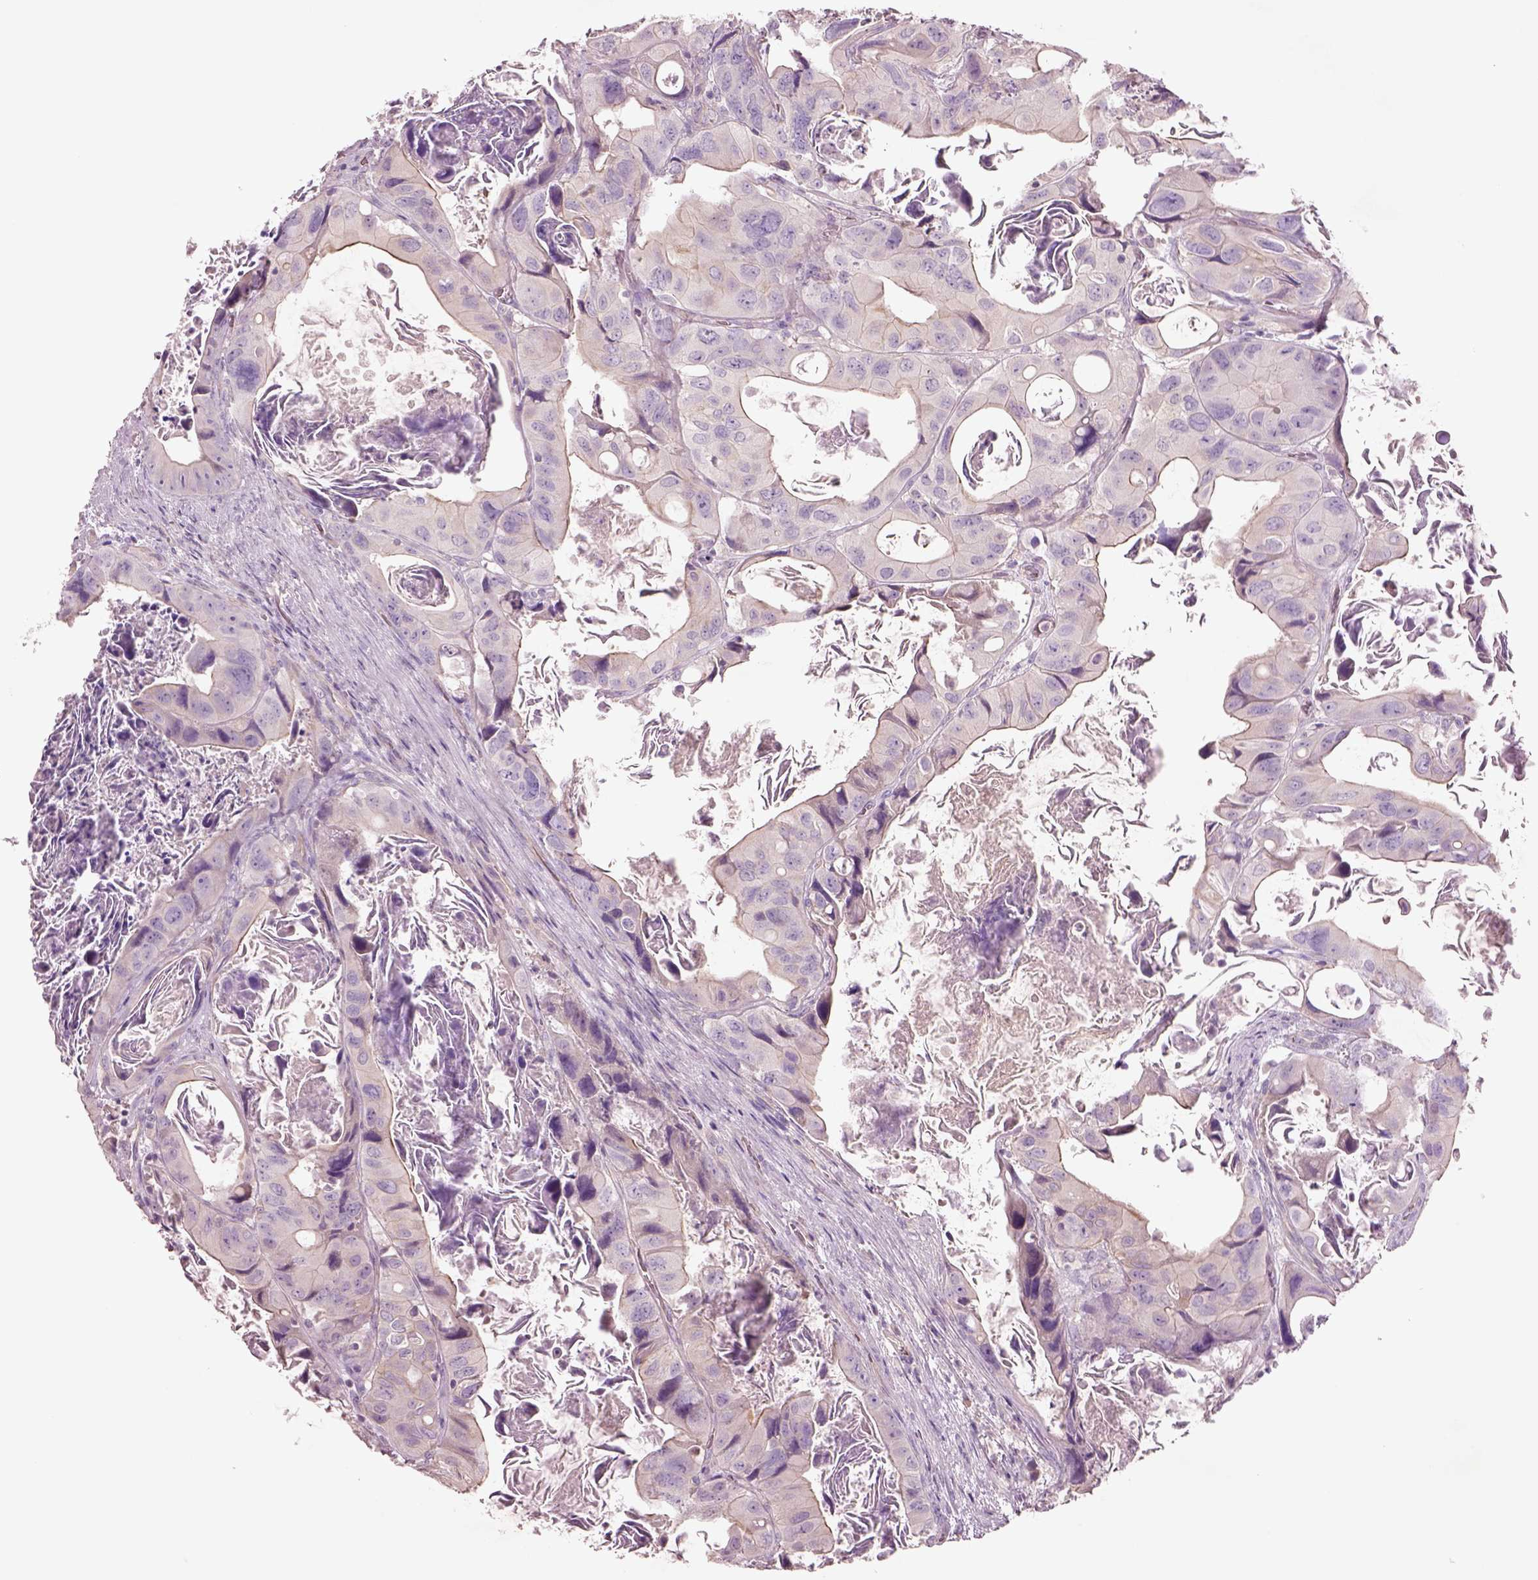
{"staining": {"intensity": "negative", "quantity": "none", "location": "none"}, "tissue": "colorectal cancer", "cell_type": "Tumor cells", "image_type": "cancer", "snomed": [{"axis": "morphology", "description": "Adenocarcinoma, NOS"}, {"axis": "topography", "description": "Rectum"}], "caption": "Immunohistochemistry histopathology image of neoplastic tissue: human colorectal cancer stained with DAB displays no significant protein expression in tumor cells. The staining was performed using DAB (3,3'-diaminobenzidine) to visualize the protein expression in brown, while the nuclei were stained in blue with hematoxylin (Magnification: 20x).", "gene": "DUOXA2", "patient": {"sex": "male", "age": 64}}